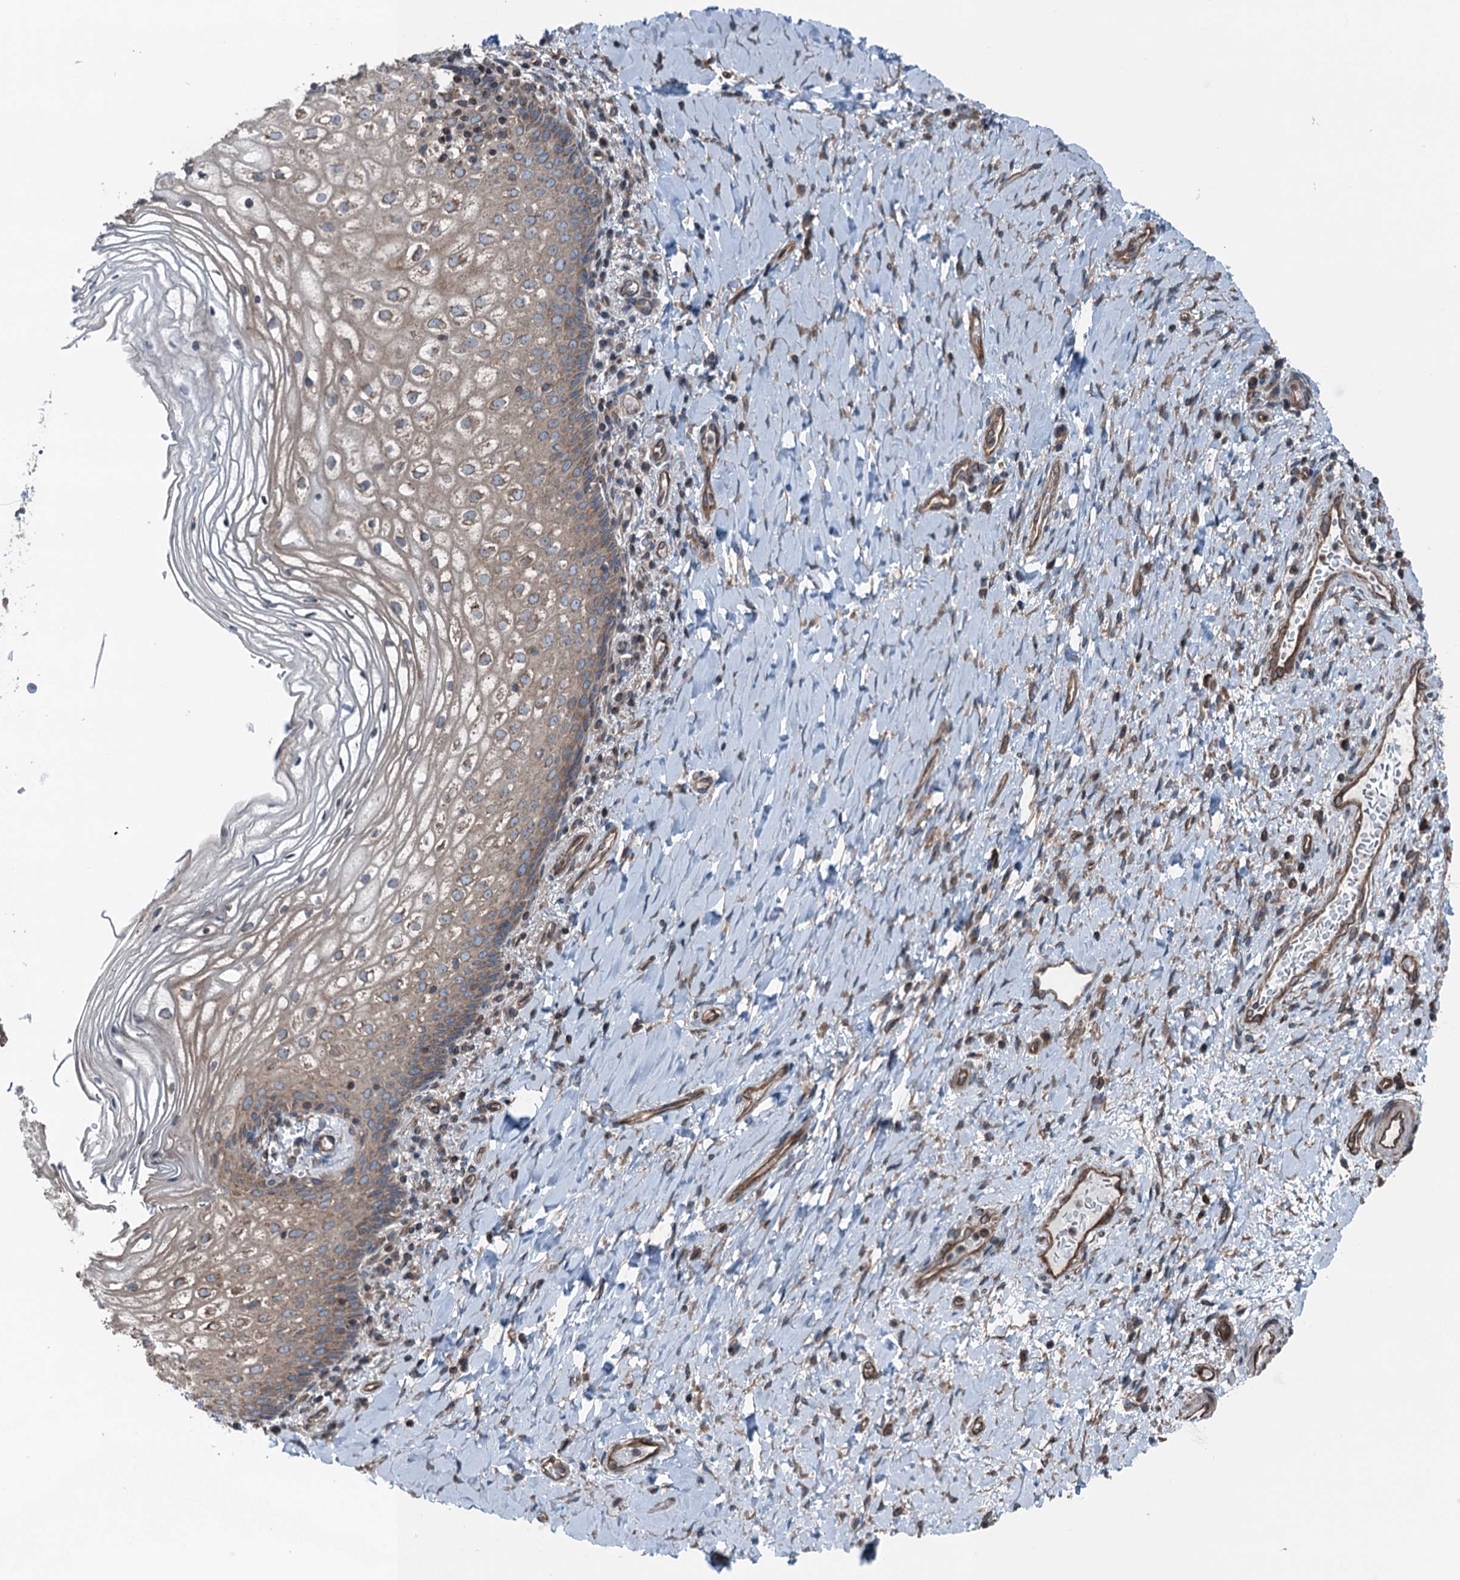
{"staining": {"intensity": "weak", "quantity": ">75%", "location": "cytoplasmic/membranous"}, "tissue": "vagina", "cell_type": "Squamous epithelial cells", "image_type": "normal", "snomed": [{"axis": "morphology", "description": "Normal tissue, NOS"}, {"axis": "topography", "description": "Vagina"}], "caption": "A photomicrograph showing weak cytoplasmic/membranous expression in about >75% of squamous epithelial cells in benign vagina, as visualized by brown immunohistochemical staining.", "gene": "TRAPPC8", "patient": {"sex": "female", "age": 60}}